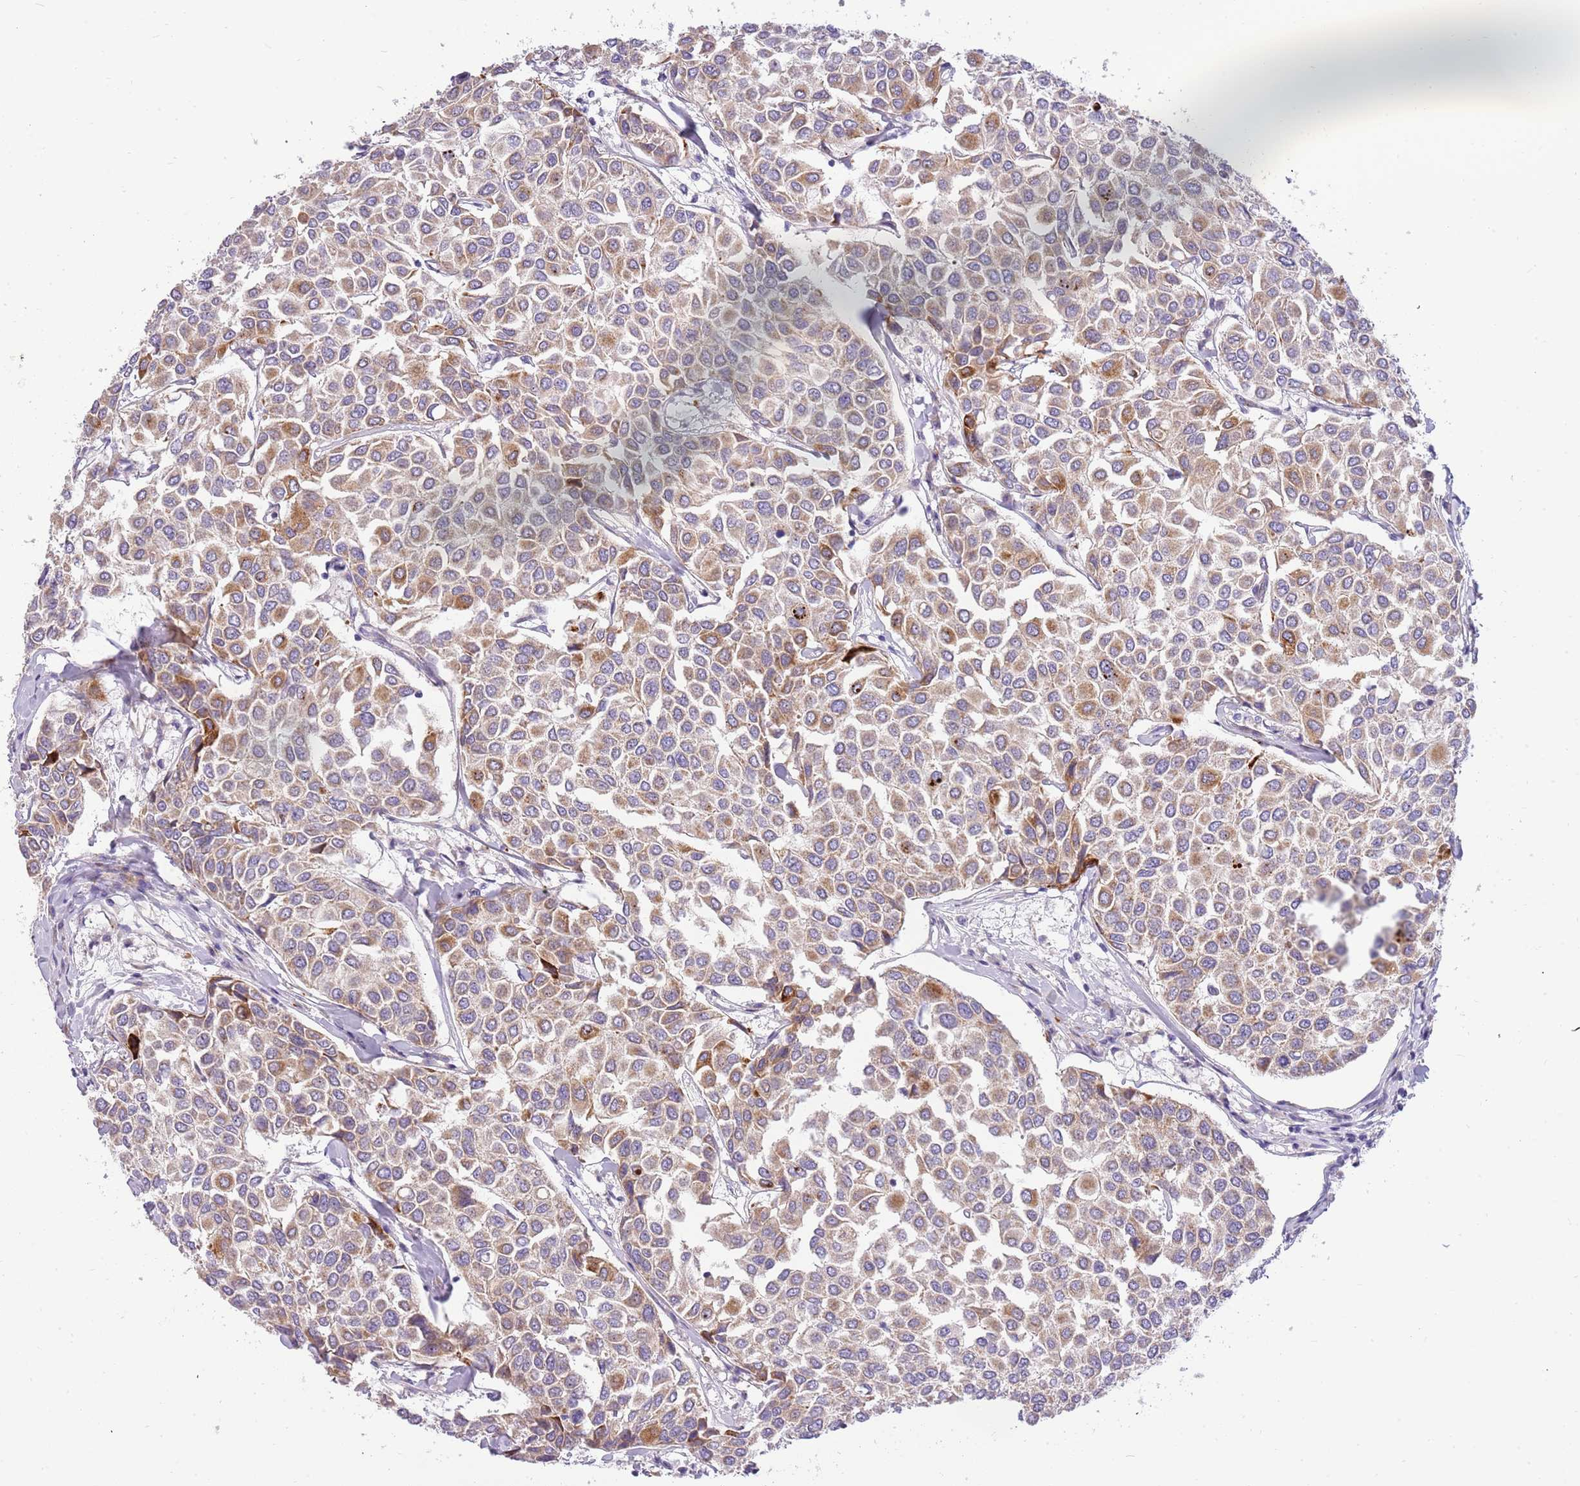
{"staining": {"intensity": "moderate", "quantity": ">75%", "location": "cytoplasmic/membranous"}, "tissue": "breast cancer", "cell_type": "Tumor cells", "image_type": "cancer", "snomed": [{"axis": "morphology", "description": "Duct carcinoma"}, {"axis": "topography", "description": "Breast"}], "caption": "A medium amount of moderate cytoplasmic/membranous expression is present in approximately >75% of tumor cells in intraductal carcinoma (breast) tissue. (DAB (3,3'-diaminobenzidine) = brown stain, brightfield microscopy at high magnification).", "gene": "DNAJA3", "patient": {"sex": "female", "age": 55}}